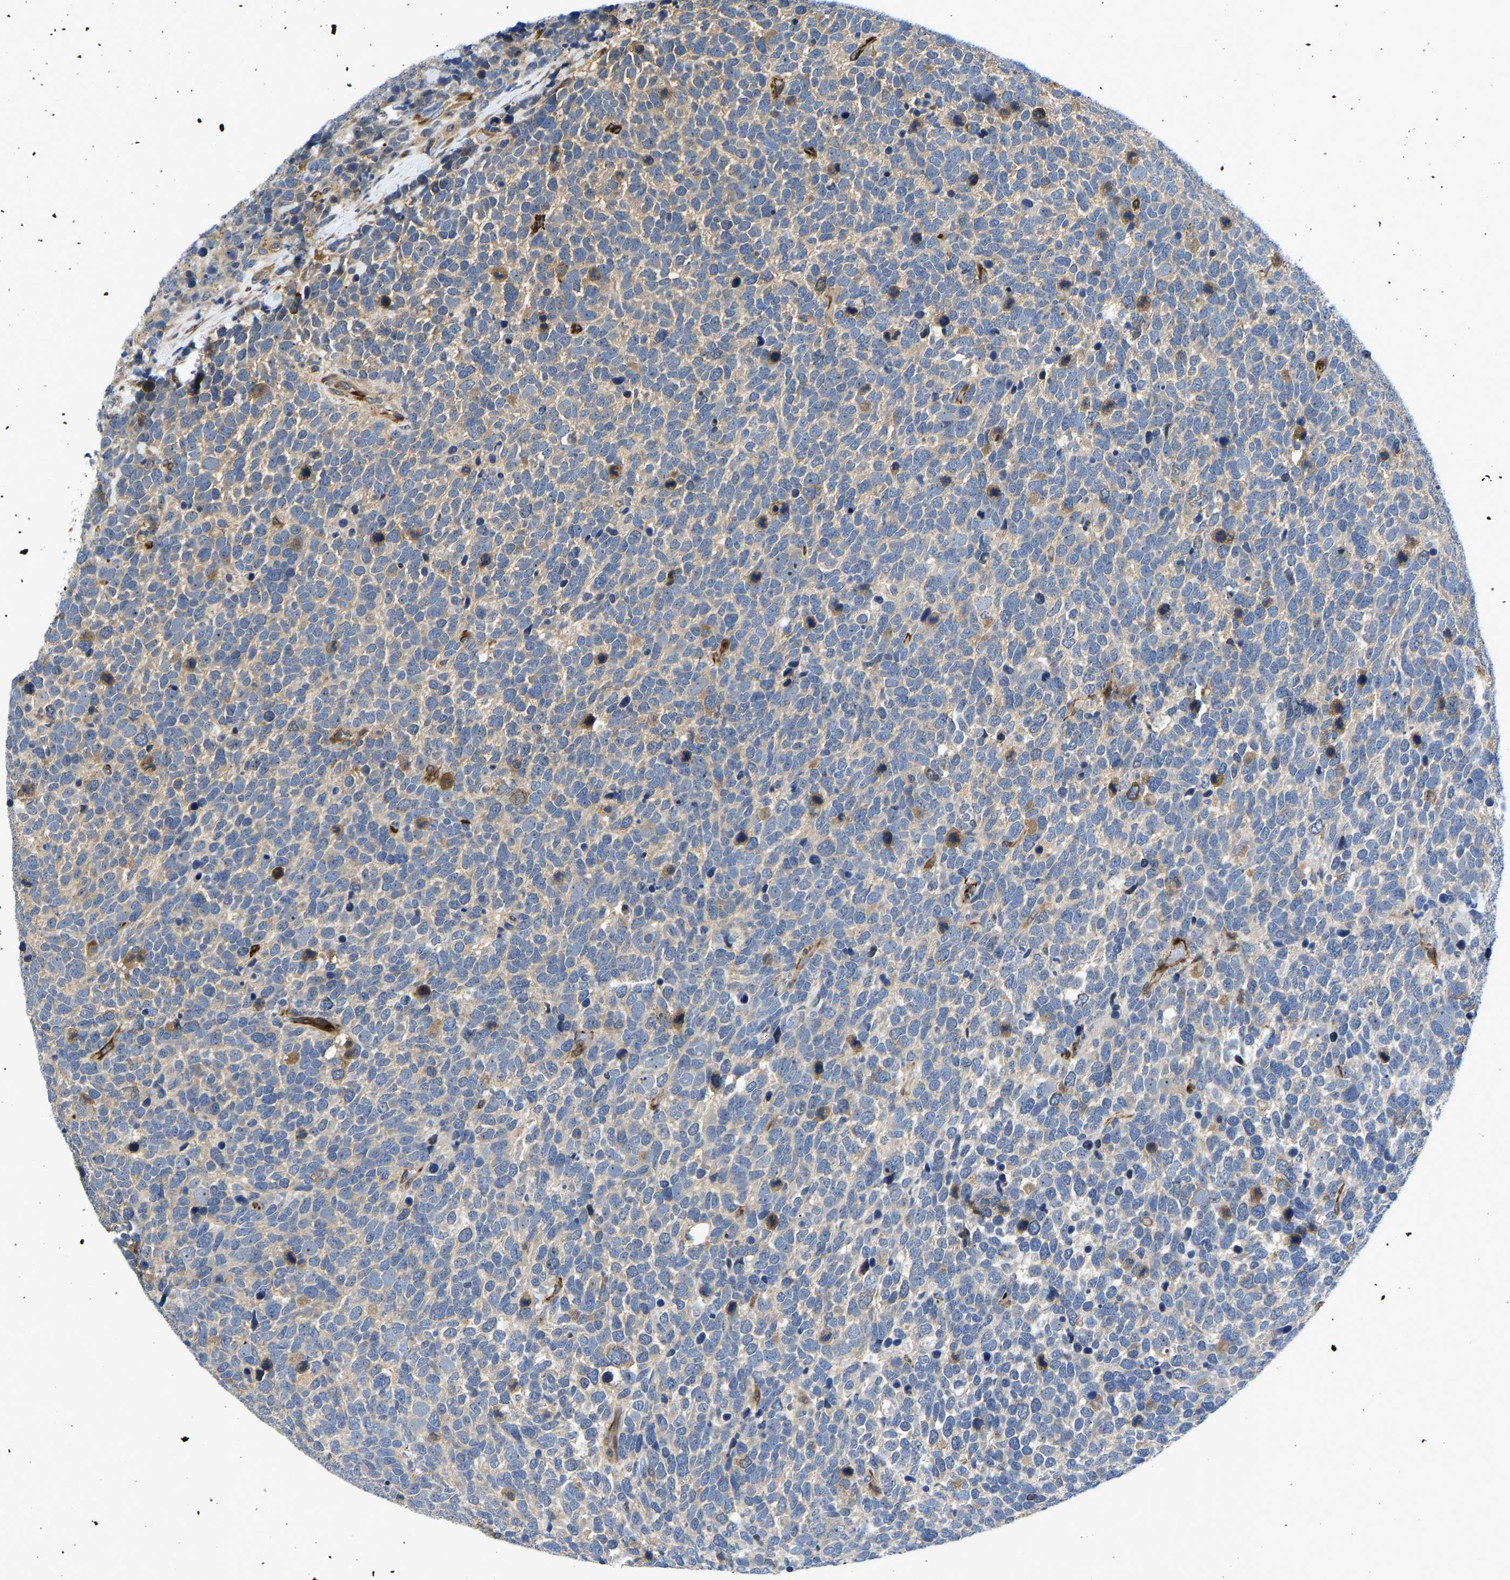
{"staining": {"intensity": "weak", "quantity": "<25%", "location": "cytoplasmic/membranous"}, "tissue": "urothelial cancer", "cell_type": "Tumor cells", "image_type": "cancer", "snomed": [{"axis": "morphology", "description": "Urothelial carcinoma, High grade"}, {"axis": "topography", "description": "Urinary bladder"}], "caption": "Immunohistochemical staining of human urothelial cancer reveals no significant staining in tumor cells. (Stains: DAB (3,3'-diaminobenzidine) immunohistochemistry (IHC) with hematoxylin counter stain, Microscopy: brightfield microscopy at high magnification).", "gene": "RESF1", "patient": {"sex": "female", "age": 82}}